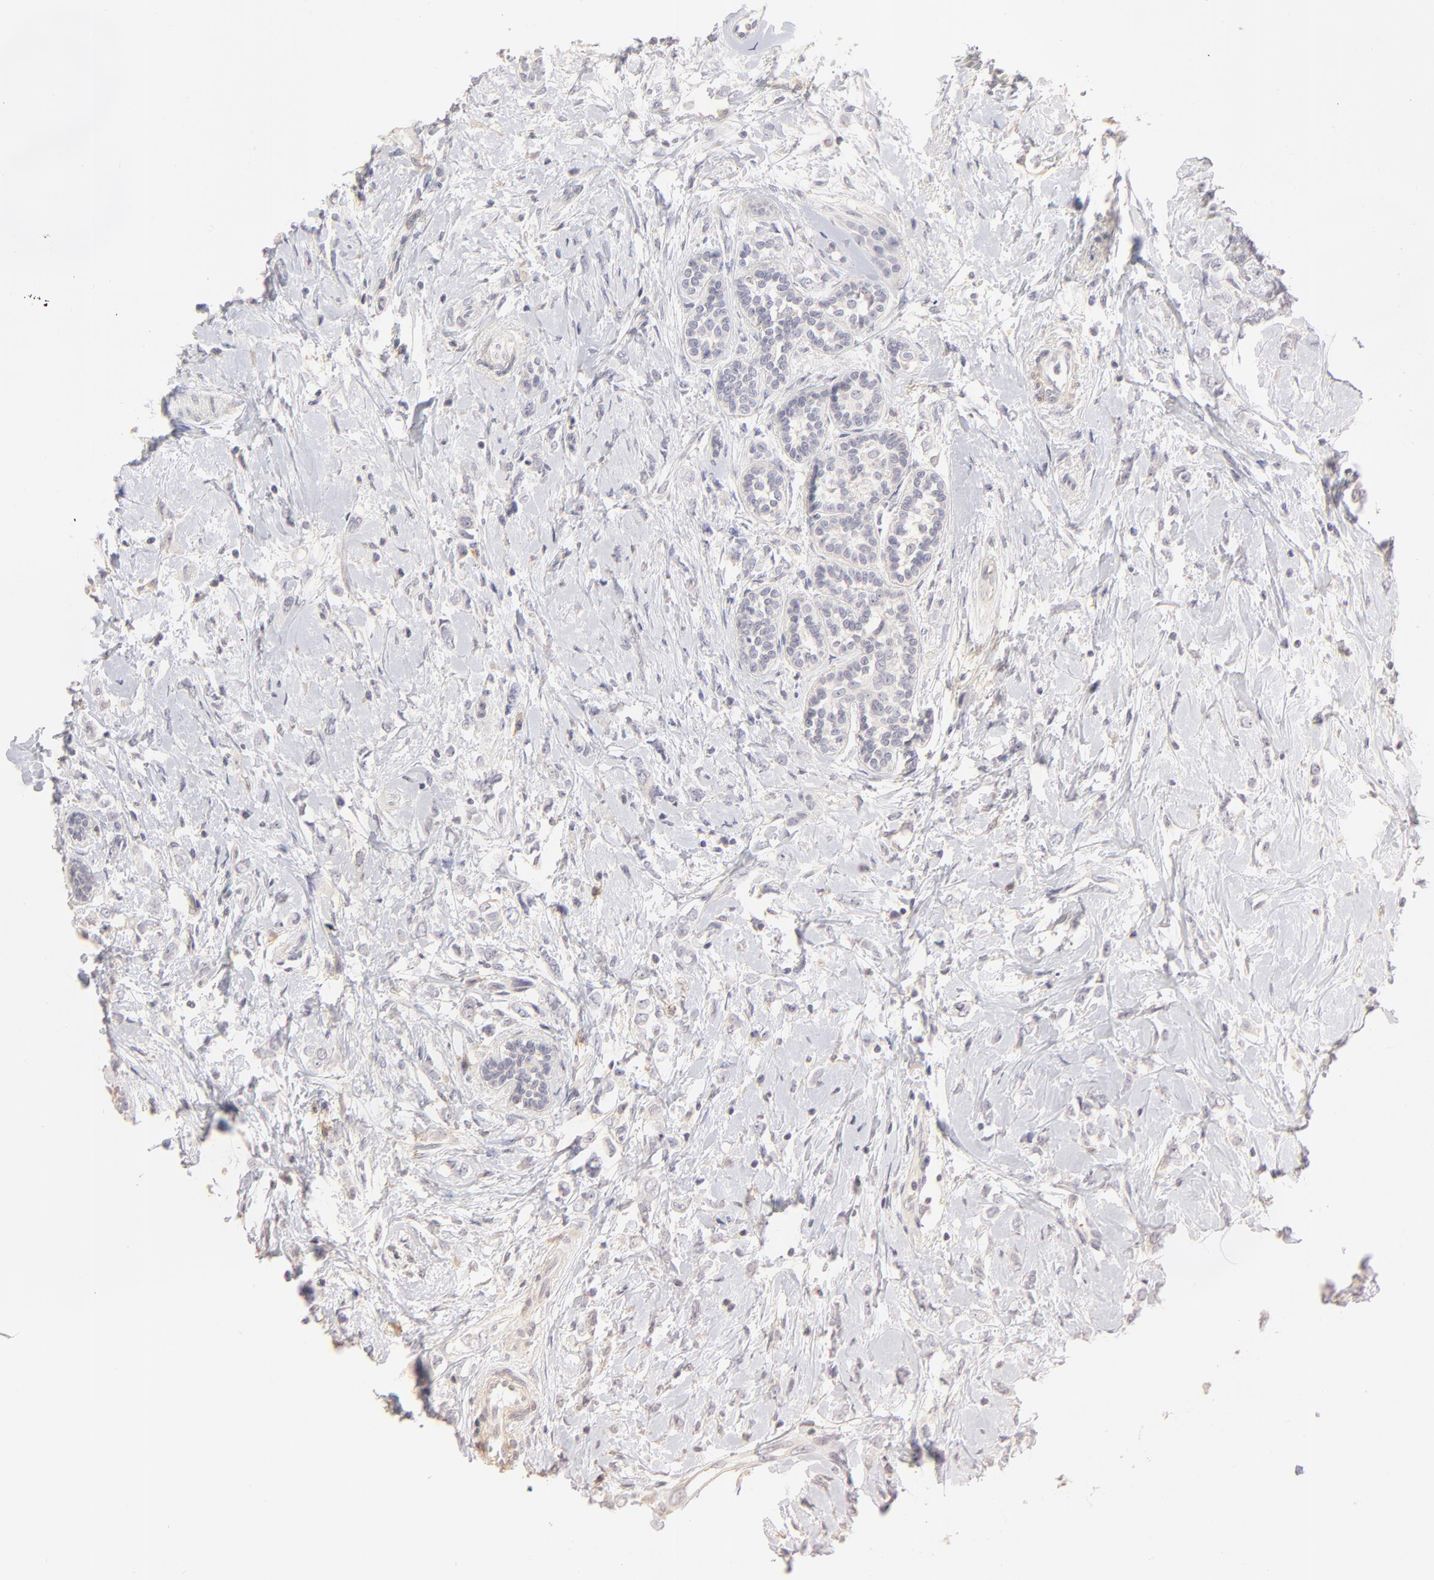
{"staining": {"intensity": "negative", "quantity": "none", "location": "none"}, "tissue": "breast cancer", "cell_type": "Tumor cells", "image_type": "cancer", "snomed": [{"axis": "morphology", "description": "Normal tissue, NOS"}, {"axis": "morphology", "description": "Lobular carcinoma"}, {"axis": "topography", "description": "Breast"}], "caption": "This photomicrograph is of breast cancer stained with IHC to label a protein in brown with the nuclei are counter-stained blue. There is no staining in tumor cells.", "gene": "ITGA8", "patient": {"sex": "female", "age": 47}}